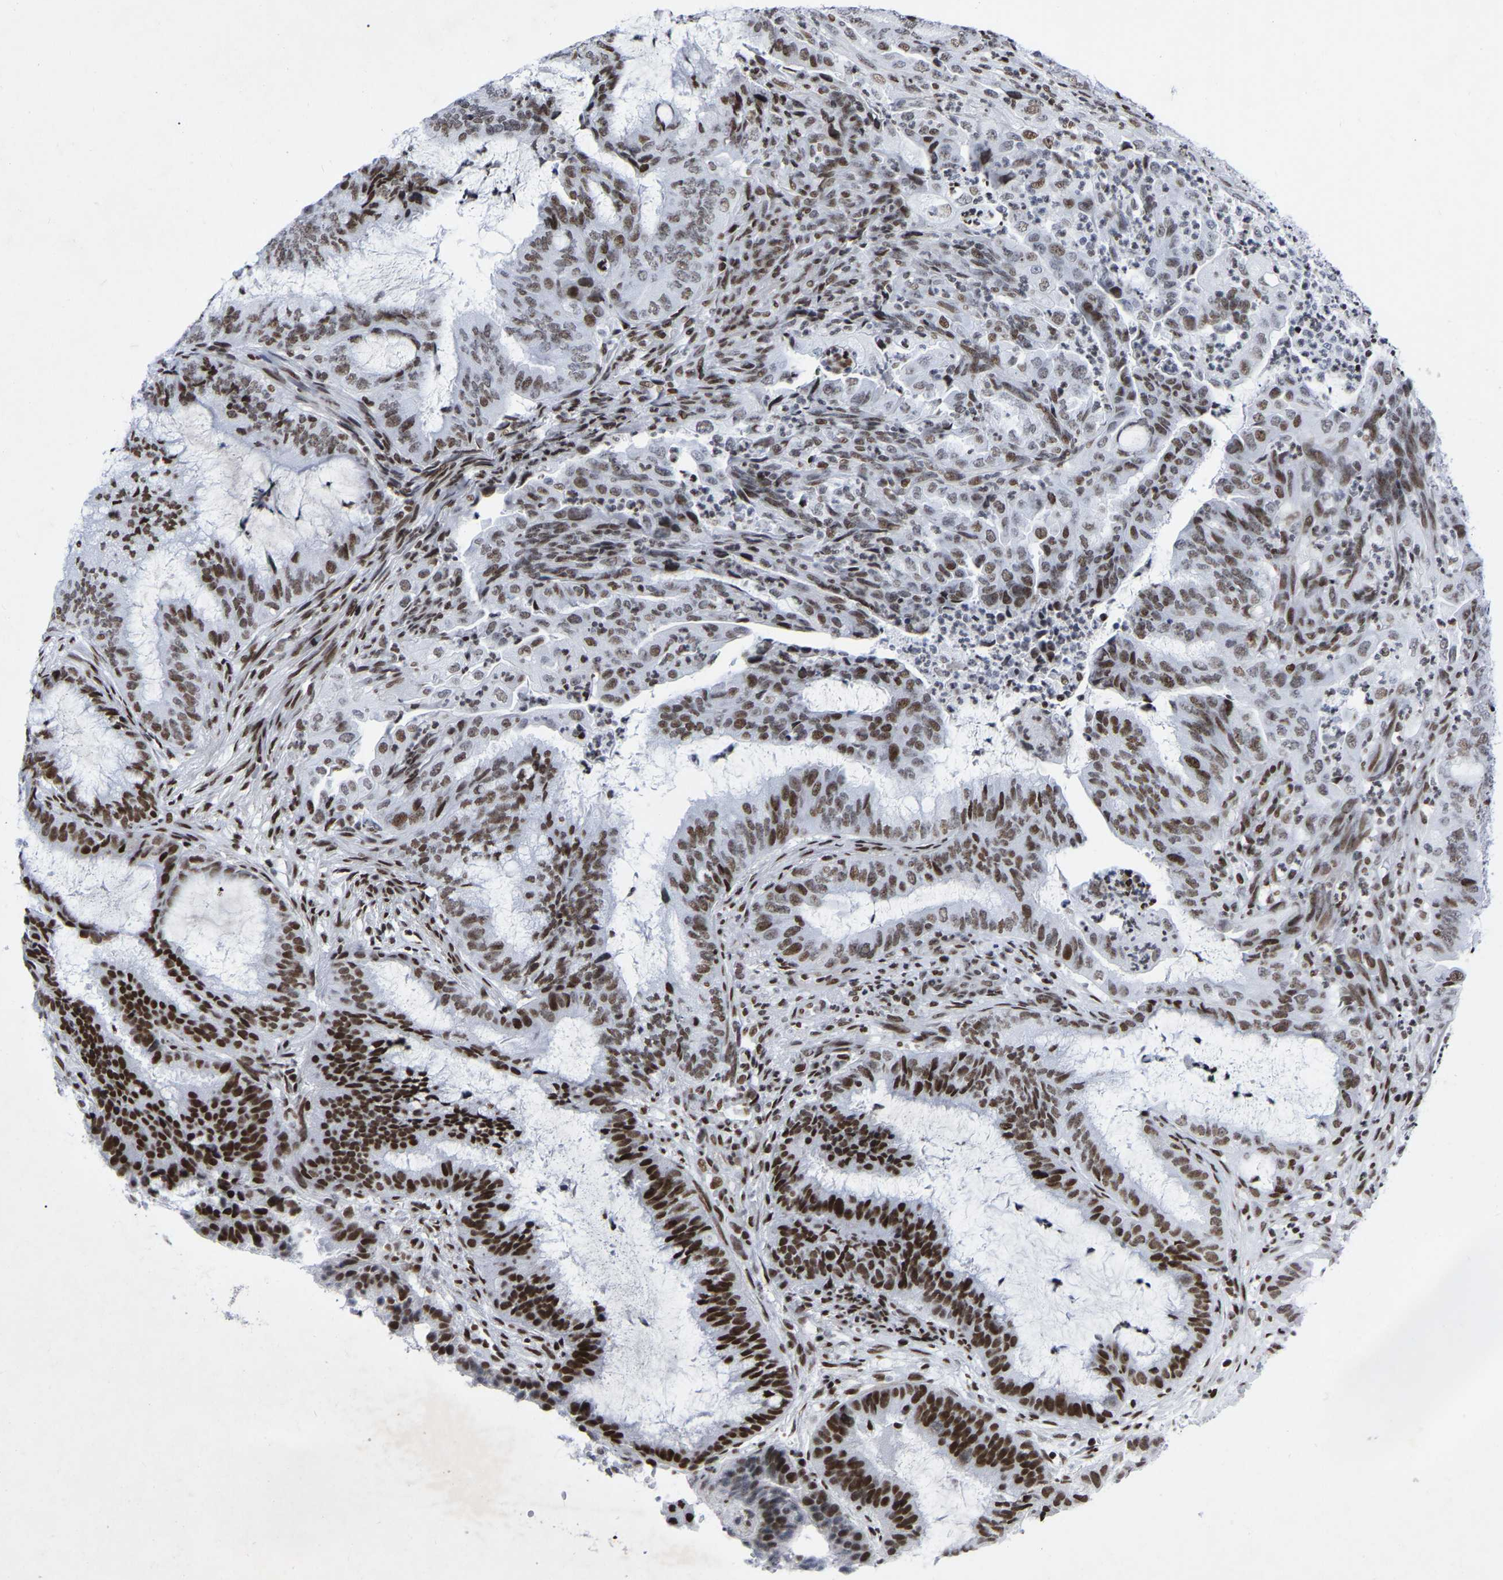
{"staining": {"intensity": "moderate", "quantity": ">75%", "location": "nuclear"}, "tissue": "endometrial cancer", "cell_type": "Tumor cells", "image_type": "cancer", "snomed": [{"axis": "morphology", "description": "Adenocarcinoma, NOS"}, {"axis": "topography", "description": "Endometrium"}], "caption": "Endometrial cancer (adenocarcinoma) tissue demonstrates moderate nuclear positivity in approximately >75% of tumor cells", "gene": "PRCC", "patient": {"sex": "female", "age": 51}}